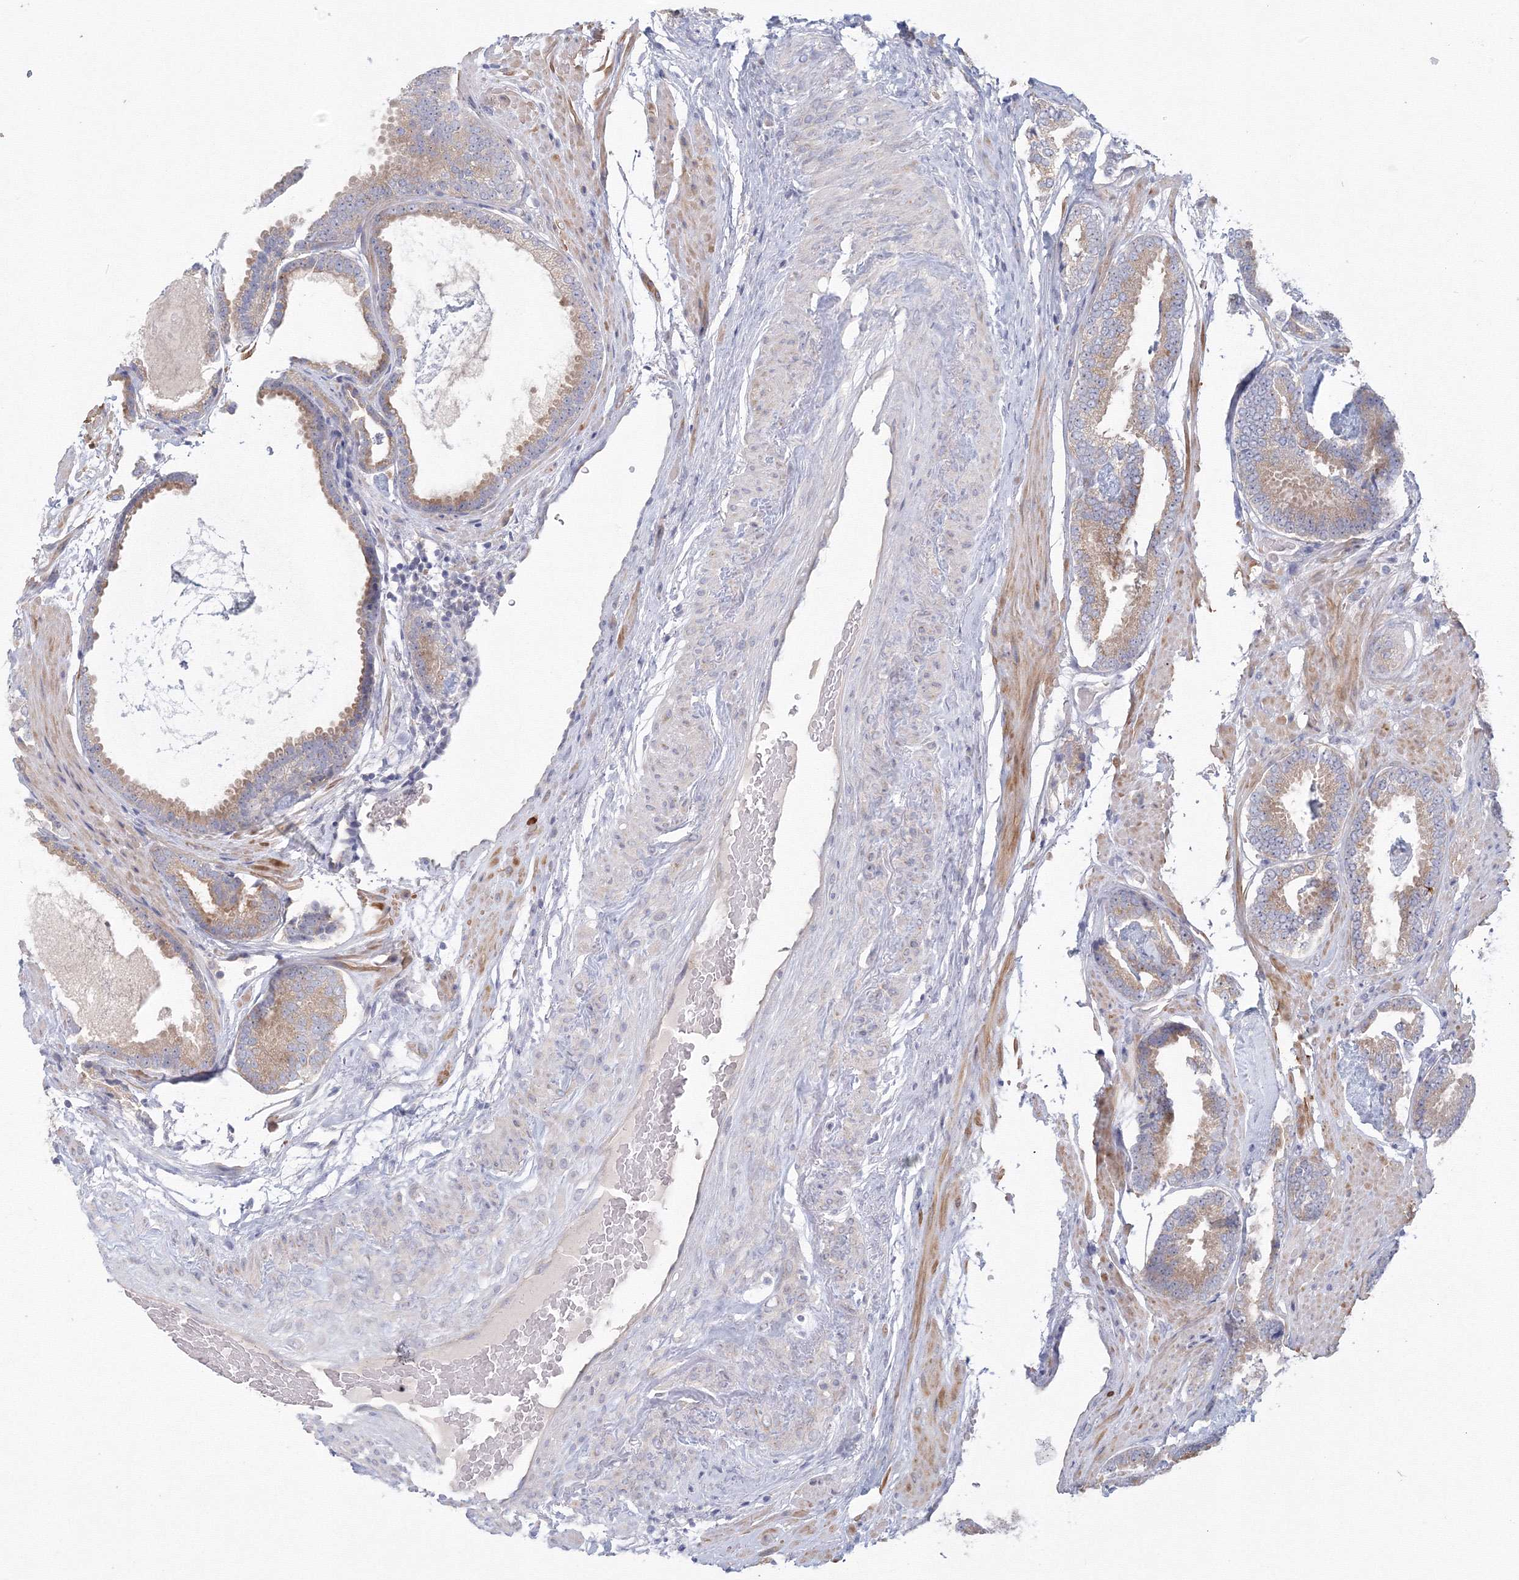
{"staining": {"intensity": "moderate", "quantity": "<25%", "location": "cytoplasmic/membranous"}, "tissue": "prostate cancer", "cell_type": "Tumor cells", "image_type": "cancer", "snomed": [{"axis": "morphology", "description": "Adenocarcinoma, Low grade"}, {"axis": "topography", "description": "Prostate"}], "caption": "There is low levels of moderate cytoplasmic/membranous expression in tumor cells of prostate cancer, as demonstrated by immunohistochemical staining (brown color).", "gene": "TACC2", "patient": {"sex": "male", "age": 71}}